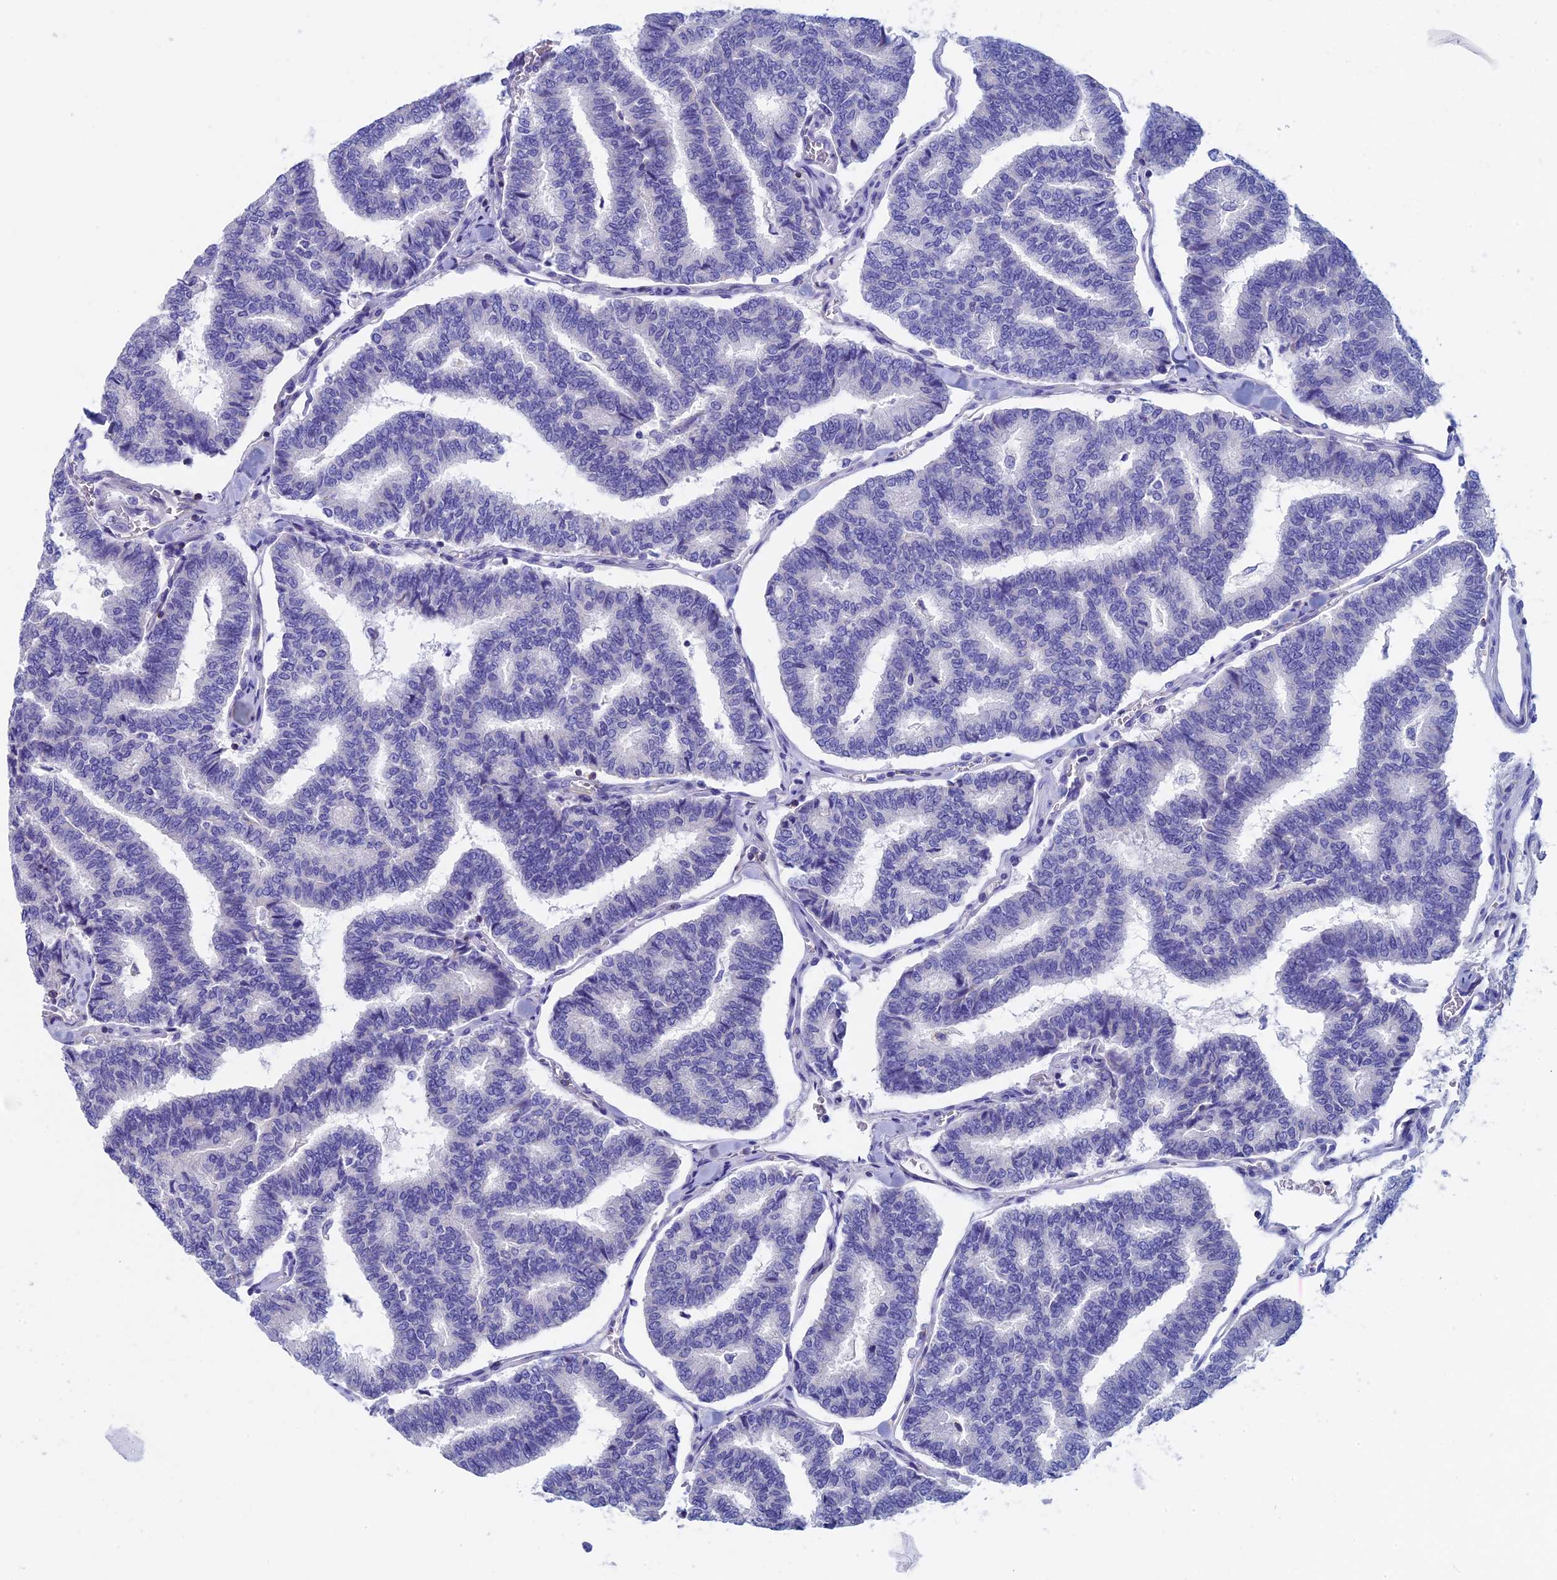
{"staining": {"intensity": "negative", "quantity": "none", "location": "none"}, "tissue": "thyroid cancer", "cell_type": "Tumor cells", "image_type": "cancer", "snomed": [{"axis": "morphology", "description": "Papillary adenocarcinoma, NOS"}, {"axis": "topography", "description": "Thyroid gland"}], "caption": "Immunohistochemistry image of neoplastic tissue: human thyroid cancer stained with DAB displays no significant protein expression in tumor cells. The staining is performed using DAB (3,3'-diaminobenzidine) brown chromogen with nuclei counter-stained in using hematoxylin.", "gene": "SEPTIN1", "patient": {"sex": "female", "age": 35}}